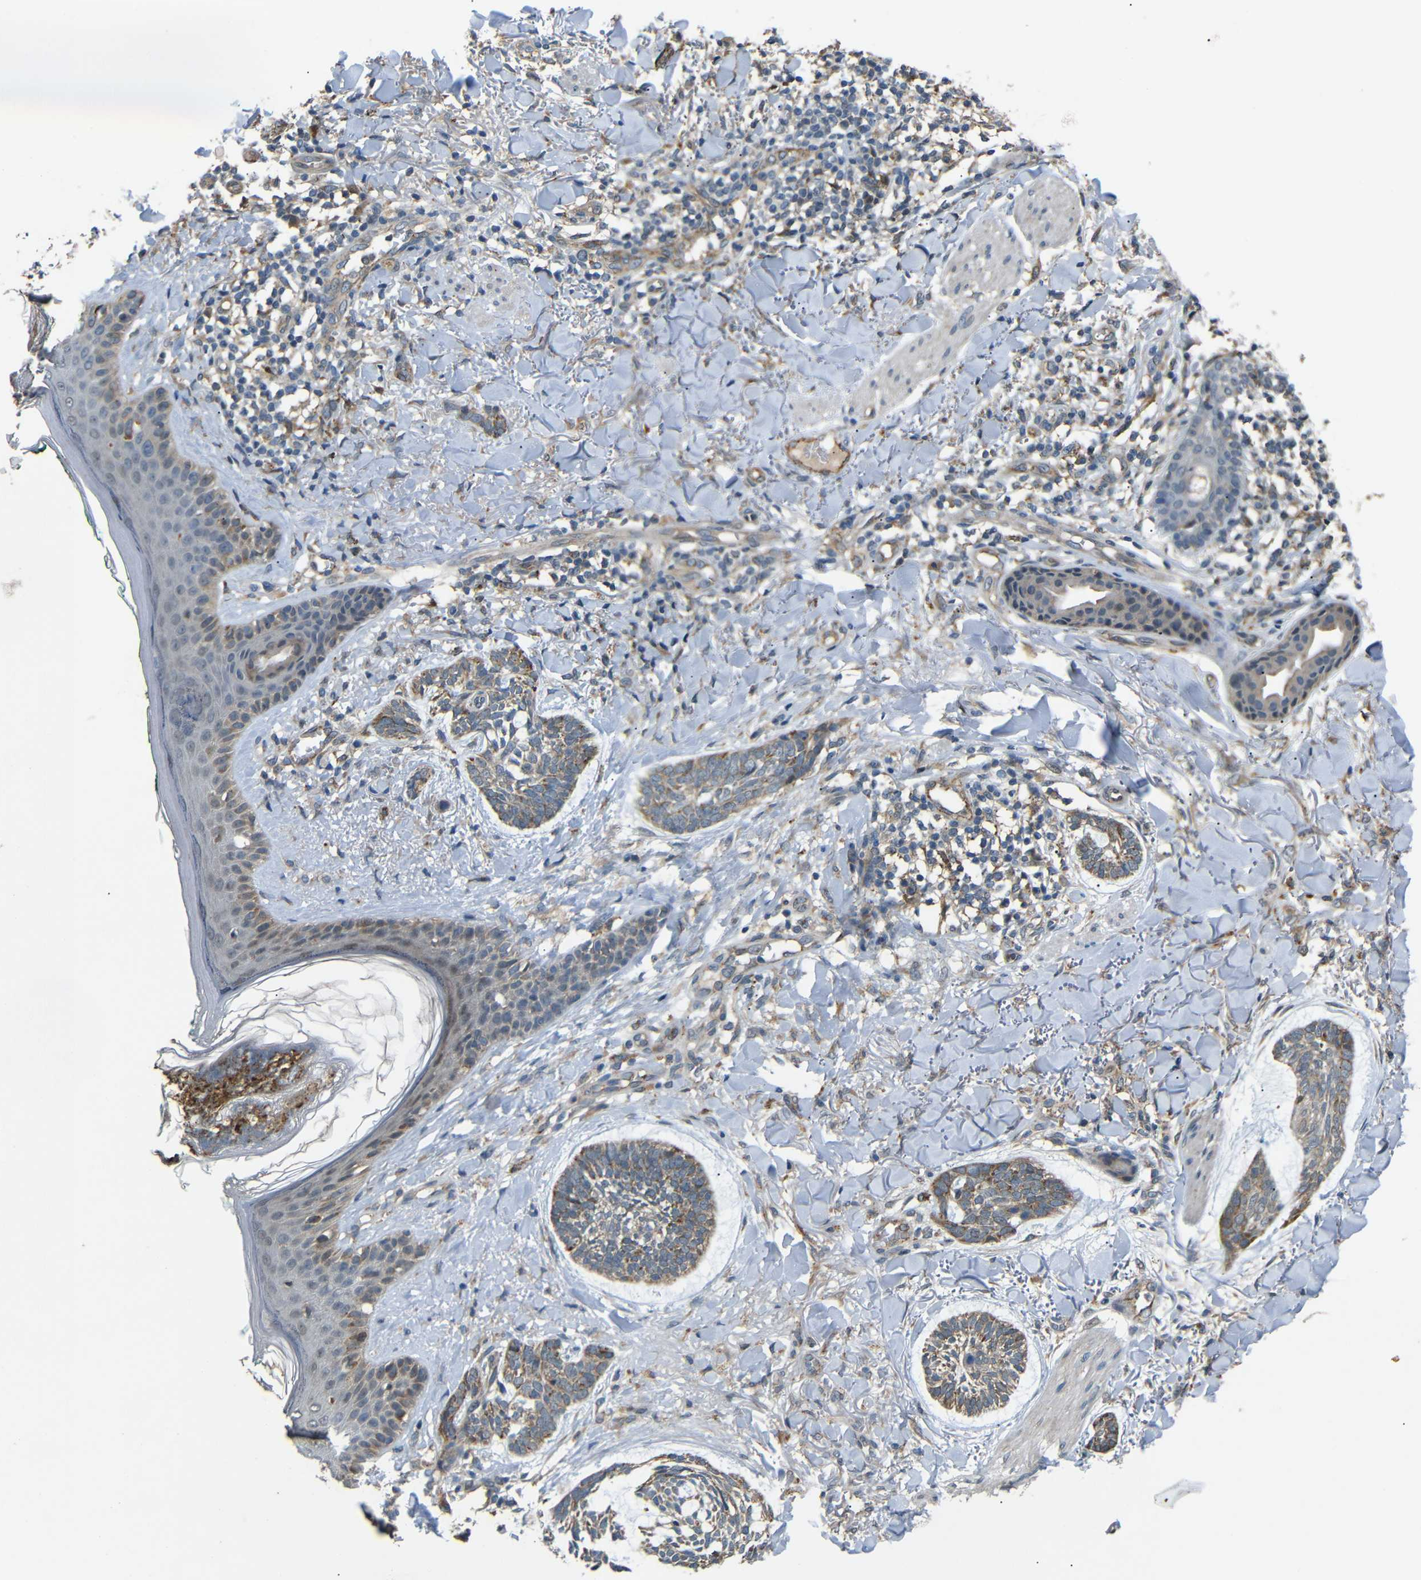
{"staining": {"intensity": "weak", "quantity": ">75%", "location": "cytoplasmic/membranous"}, "tissue": "skin cancer", "cell_type": "Tumor cells", "image_type": "cancer", "snomed": [{"axis": "morphology", "description": "Basal cell carcinoma"}, {"axis": "topography", "description": "Skin"}], "caption": "Immunohistochemical staining of skin cancer (basal cell carcinoma) shows low levels of weak cytoplasmic/membranous protein expression in approximately >75% of tumor cells.", "gene": "ATP7A", "patient": {"sex": "male", "age": 43}}